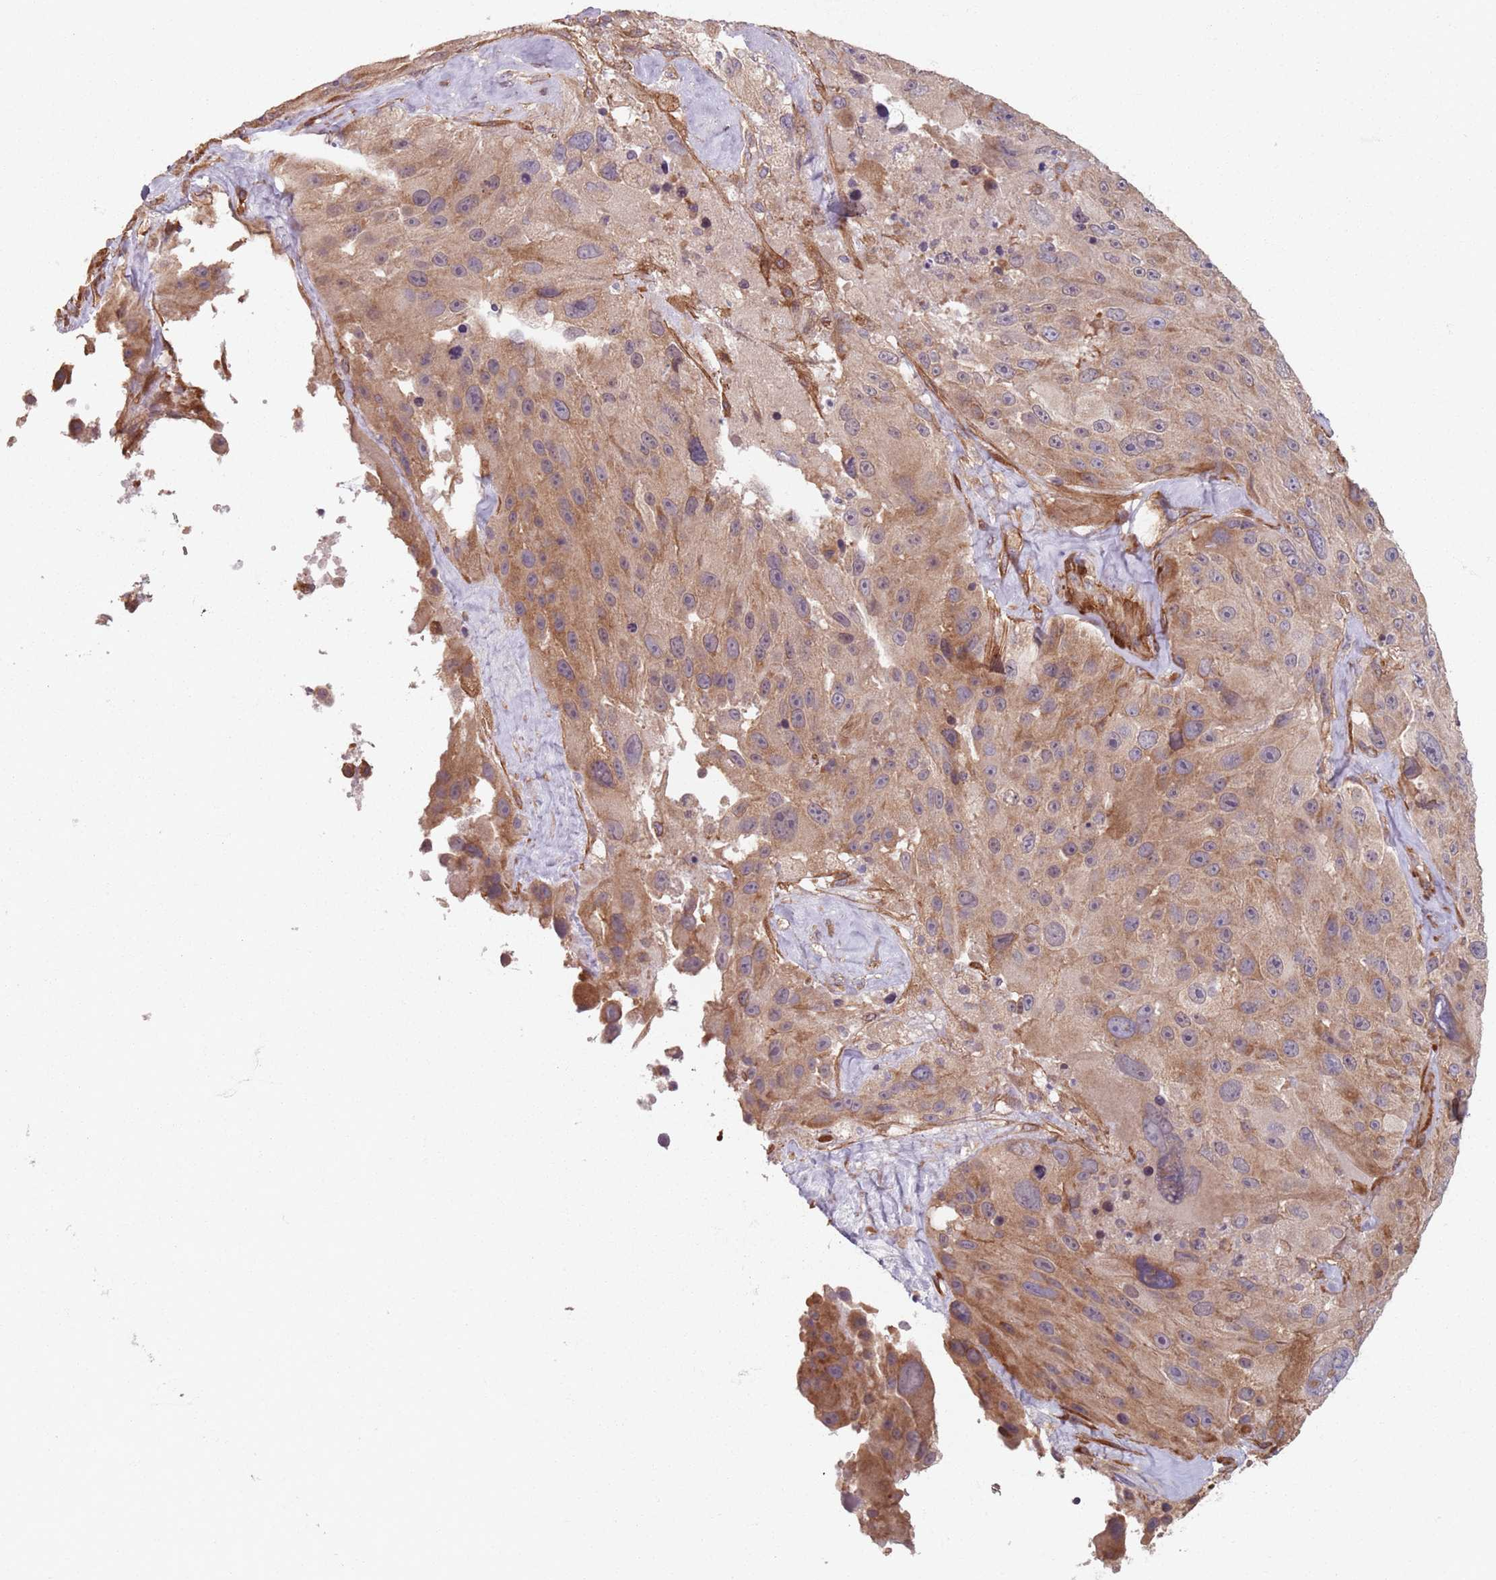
{"staining": {"intensity": "moderate", "quantity": ">75%", "location": "cytoplasmic/membranous"}, "tissue": "melanoma", "cell_type": "Tumor cells", "image_type": "cancer", "snomed": [{"axis": "morphology", "description": "Malignant melanoma, Metastatic site"}, {"axis": "topography", "description": "Lymph node"}], "caption": "Malignant melanoma (metastatic site) stained with a protein marker reveals moderate staining in tumor cells.", "gene": "NOTCH3", "patient": {"sex": "male", "age": 62}}